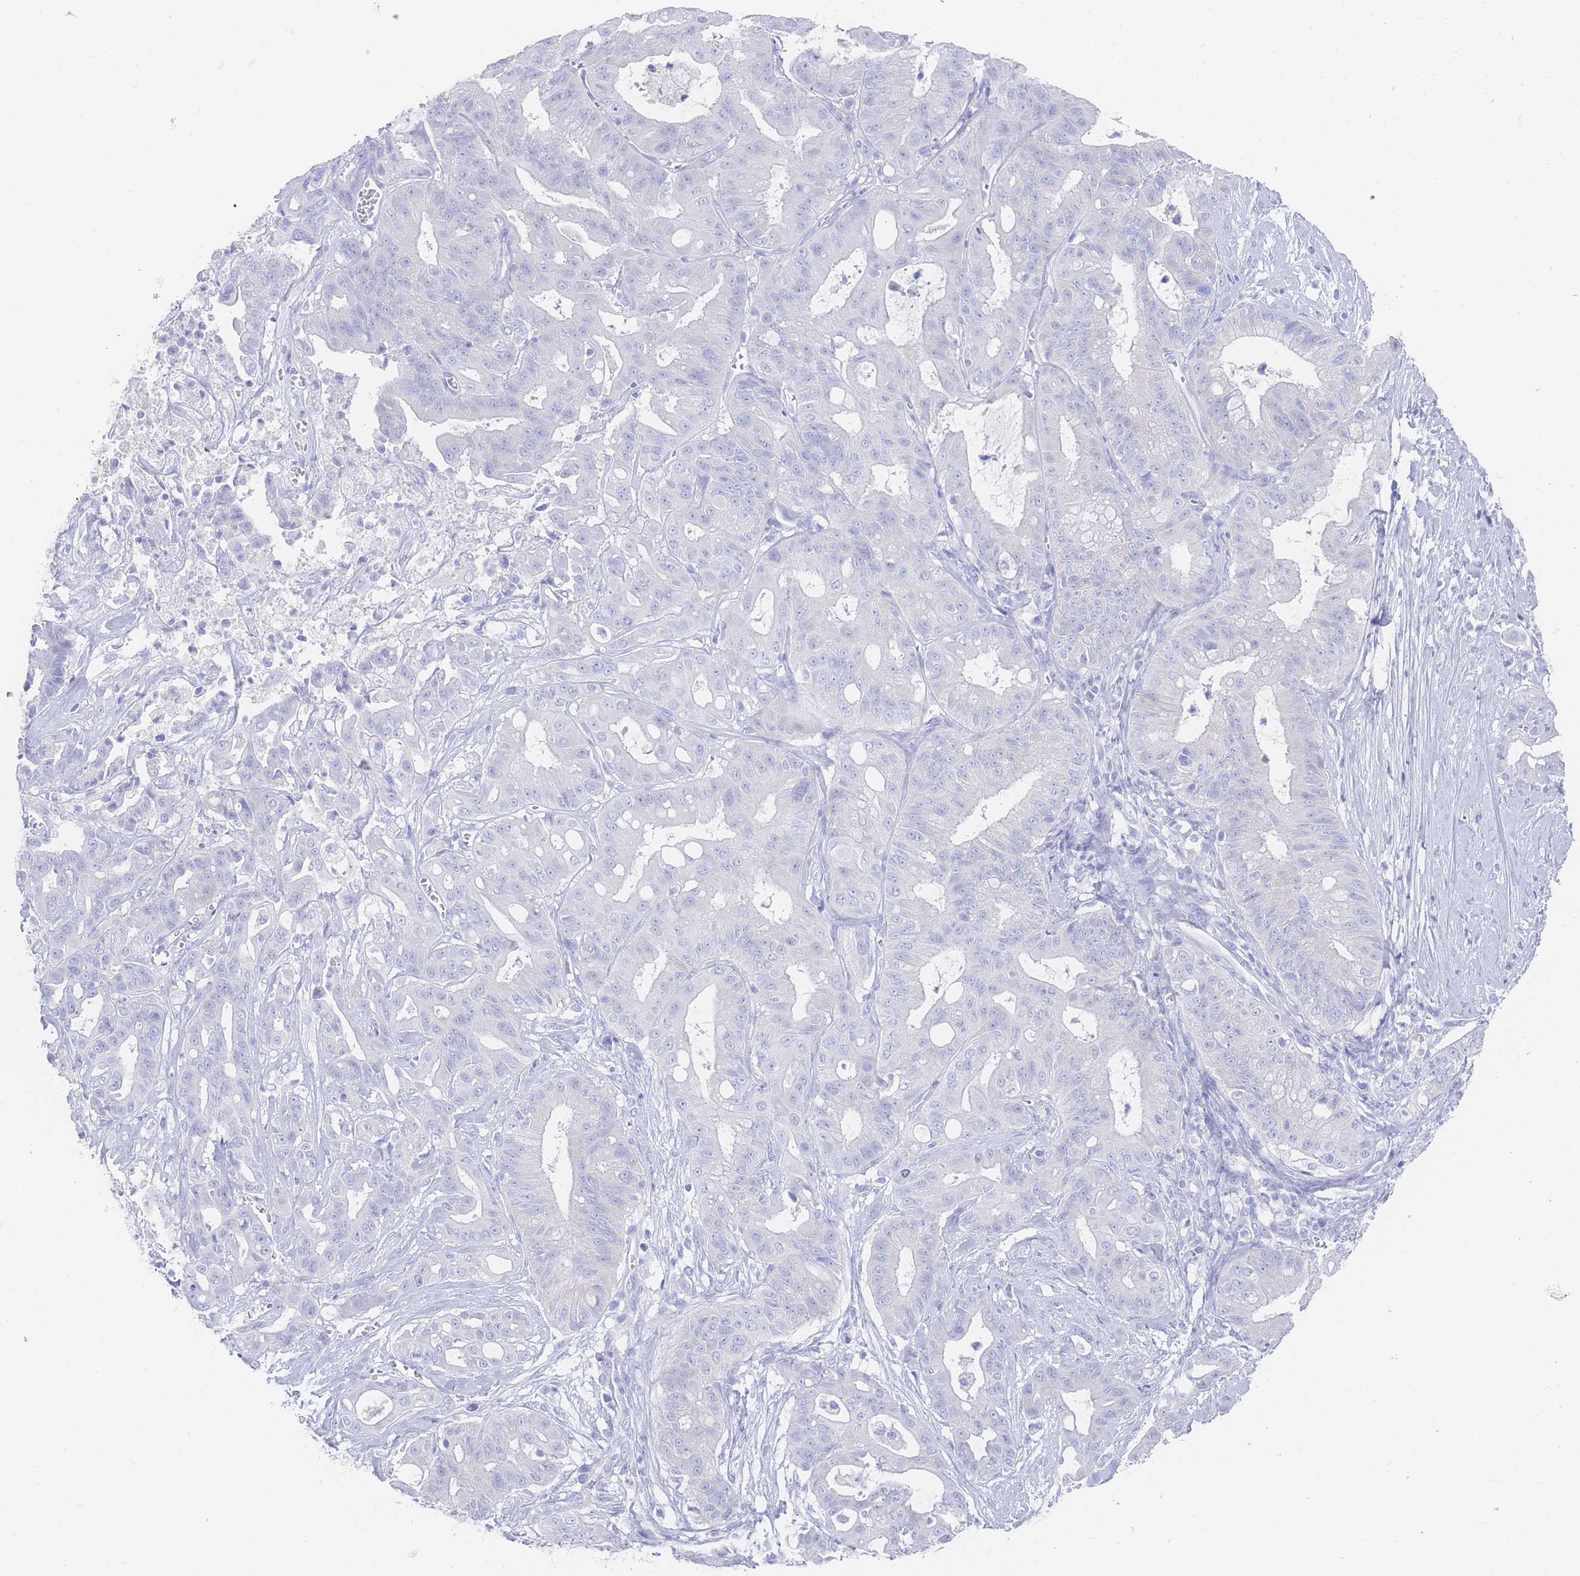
{"staining": {"intensity": "negative", "quantity": "none", "location": "none"}, "tissue": "ovarian cancer", "cell_type": "Tumor cells", "image_type": "cancer", "snomed": [{"axis": "morphology", "description": "Cystadenocarcinoma, mucinous, NOS"}, {"axis": "topography", "description": "Ovary"}], "caption": "Immunohistochemistry (IHC) histopathology image of neoplastic tissue: human ovarian cancer stained with DAB (3,3'-diaminobenzidine) displays no significant protein positivity in tumor cells.", "gene": "LRRC37A", "patient": {"sex": "female", "age": 70}}